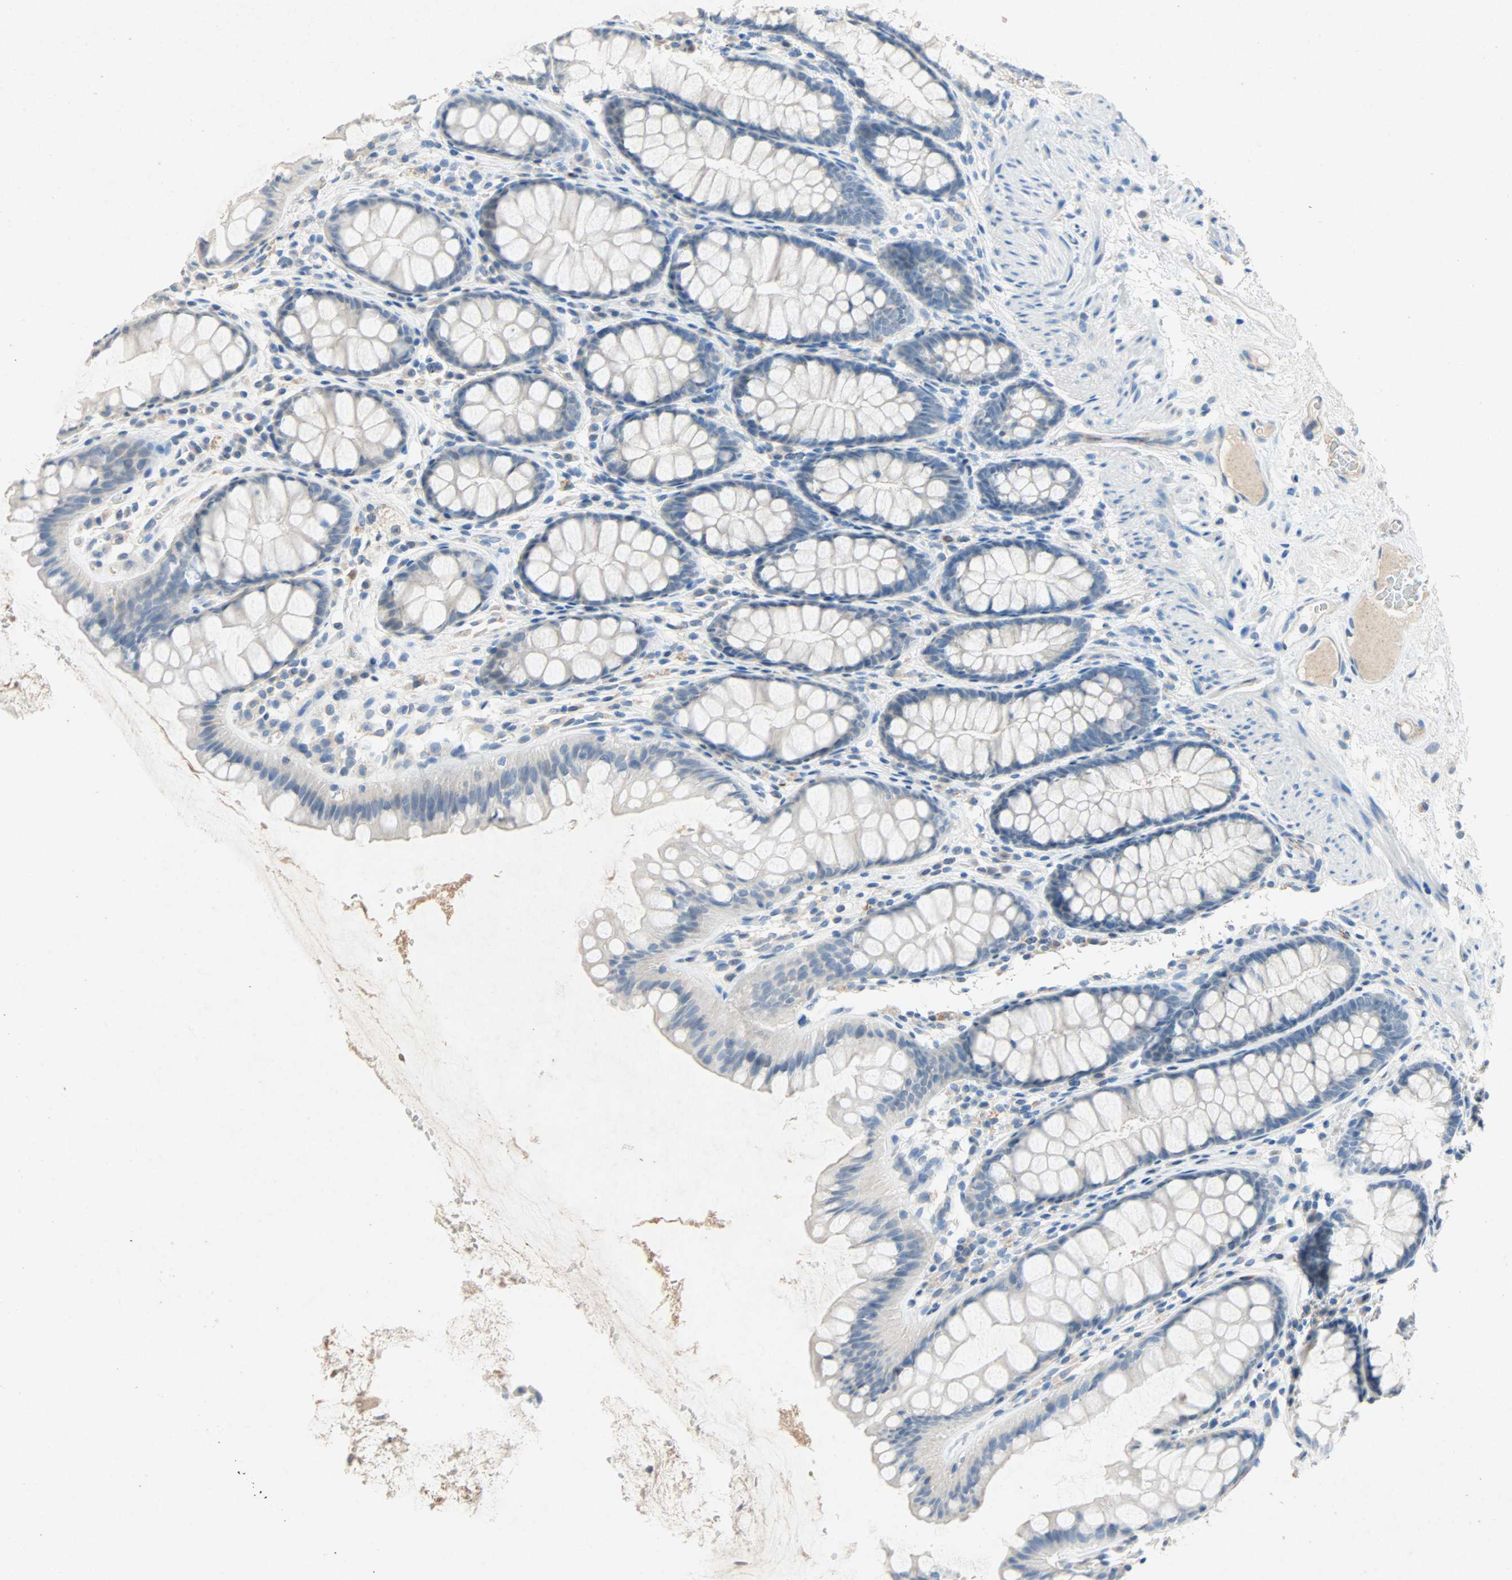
{"staining": {"intensity": "negative", "quantity": "none", "location": "none"}, "tissue": "colon", "cell_type": "Endothelial cells", "image_type": "normal", "snomed": [{"axis": "morphology", "description": "Normal tissue, NOS"}, {"axis": "topography", "description": "Colon"}], "caption": "The immunohistochemistry (IHC) image has no significant positivity in endothelial cells of colon. The staining is performed using DAB (3,3'-diaminobenzidine) brown chromogen with nuclei counter-stained in using hematoxylin.", "gene": "PCDHB2", "patient": {"sex": "female", "age": 55}}